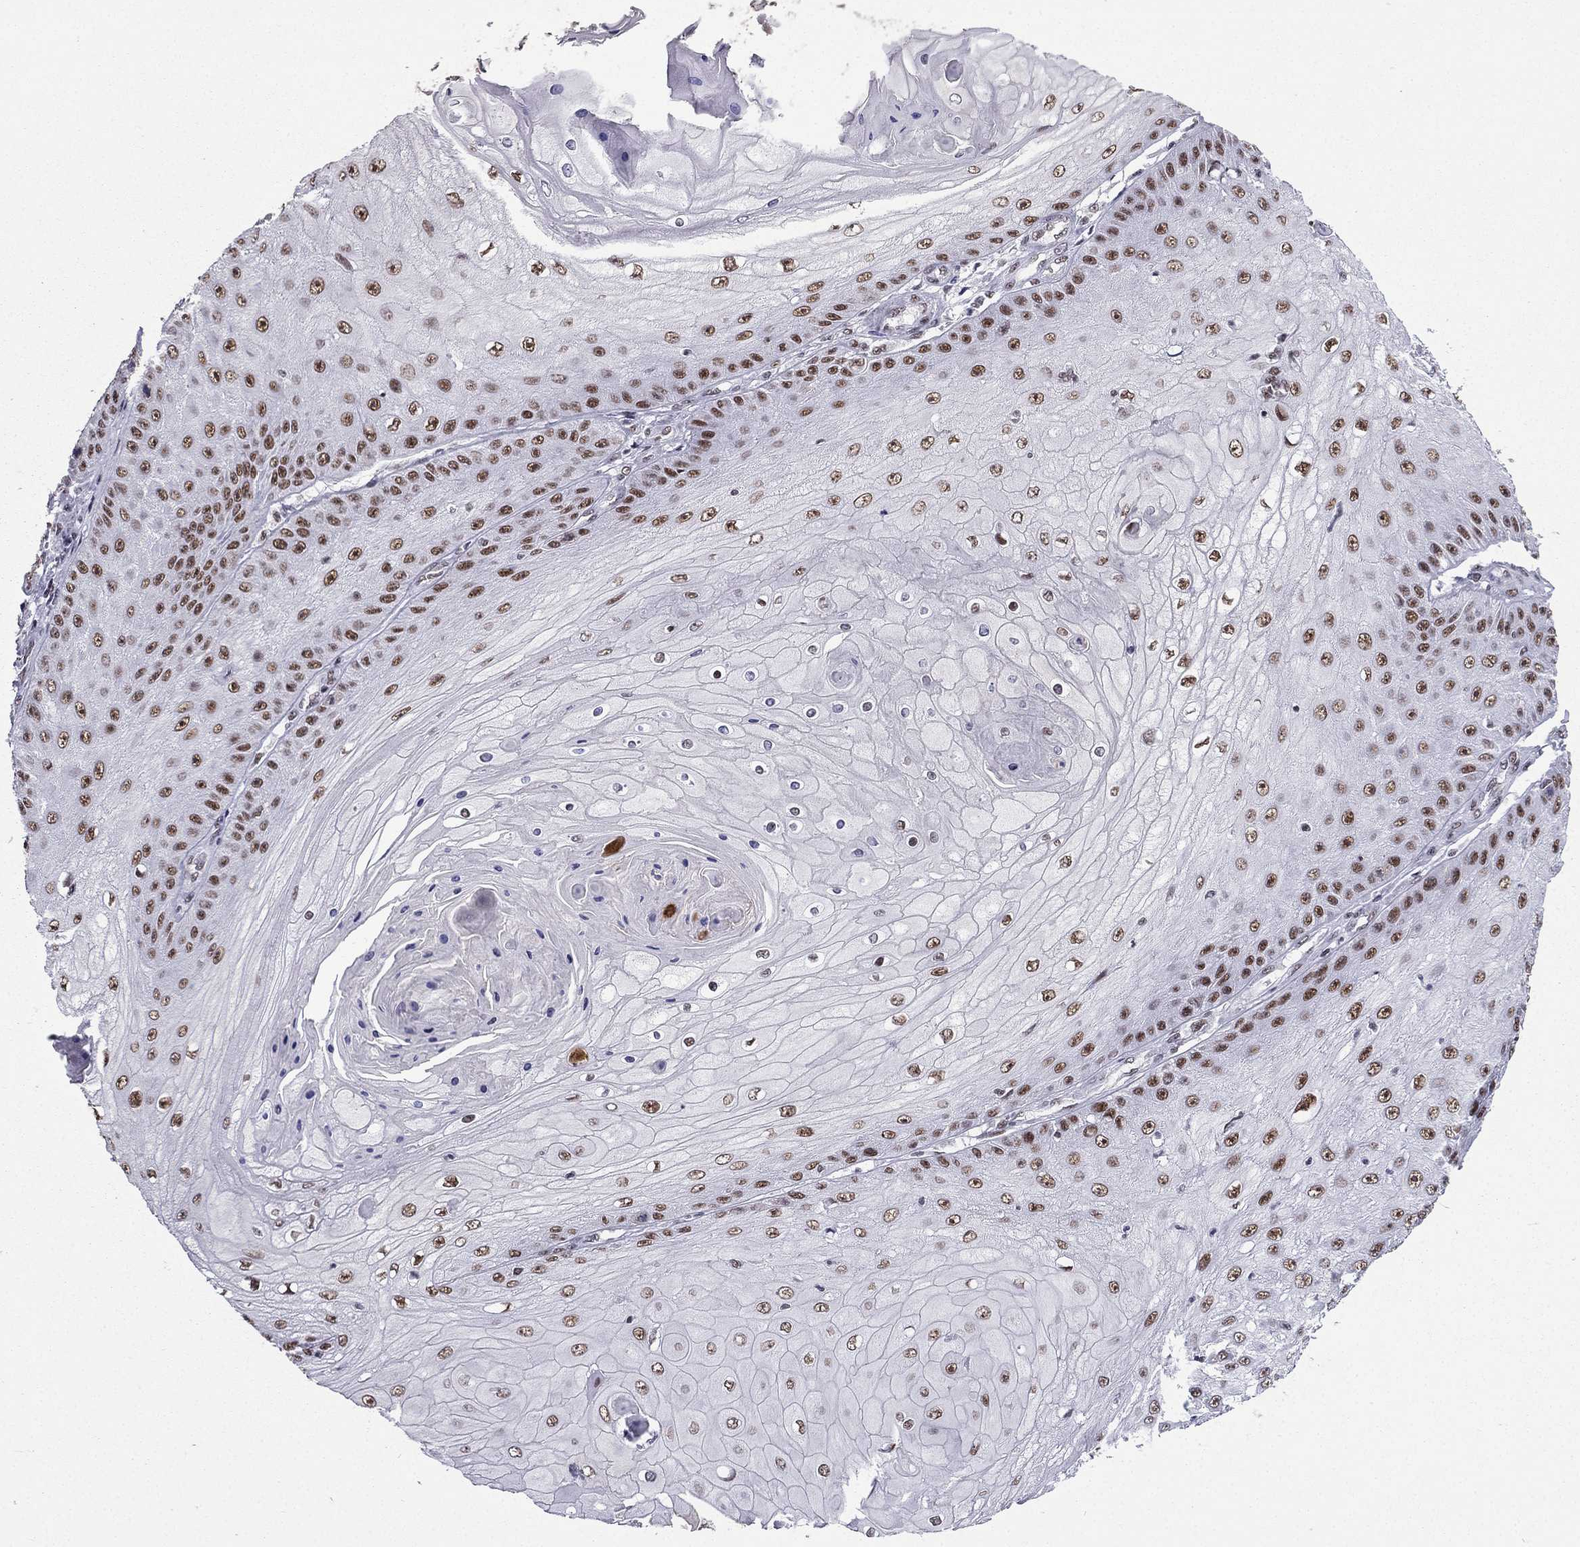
{"staining": {"intensity": "strong", "quantity": "25%-75%", "location": "nuclear"}, "tissue": "skin cancer", "cell_type": "Tumor cells", "image_type": "cancer", "snomed": [{"axis": "morphology", "description": "Squamous cell carcinoma, NOS"}, {"axis": "topography", "description": "Skin"}], "caption": "Skin squamous cell carcinoma stained for a protein exhibits strong nuclear positivity in tumor cells.", "gene": "ZNF420", "patient": {"sex": "male", "age": 70}}